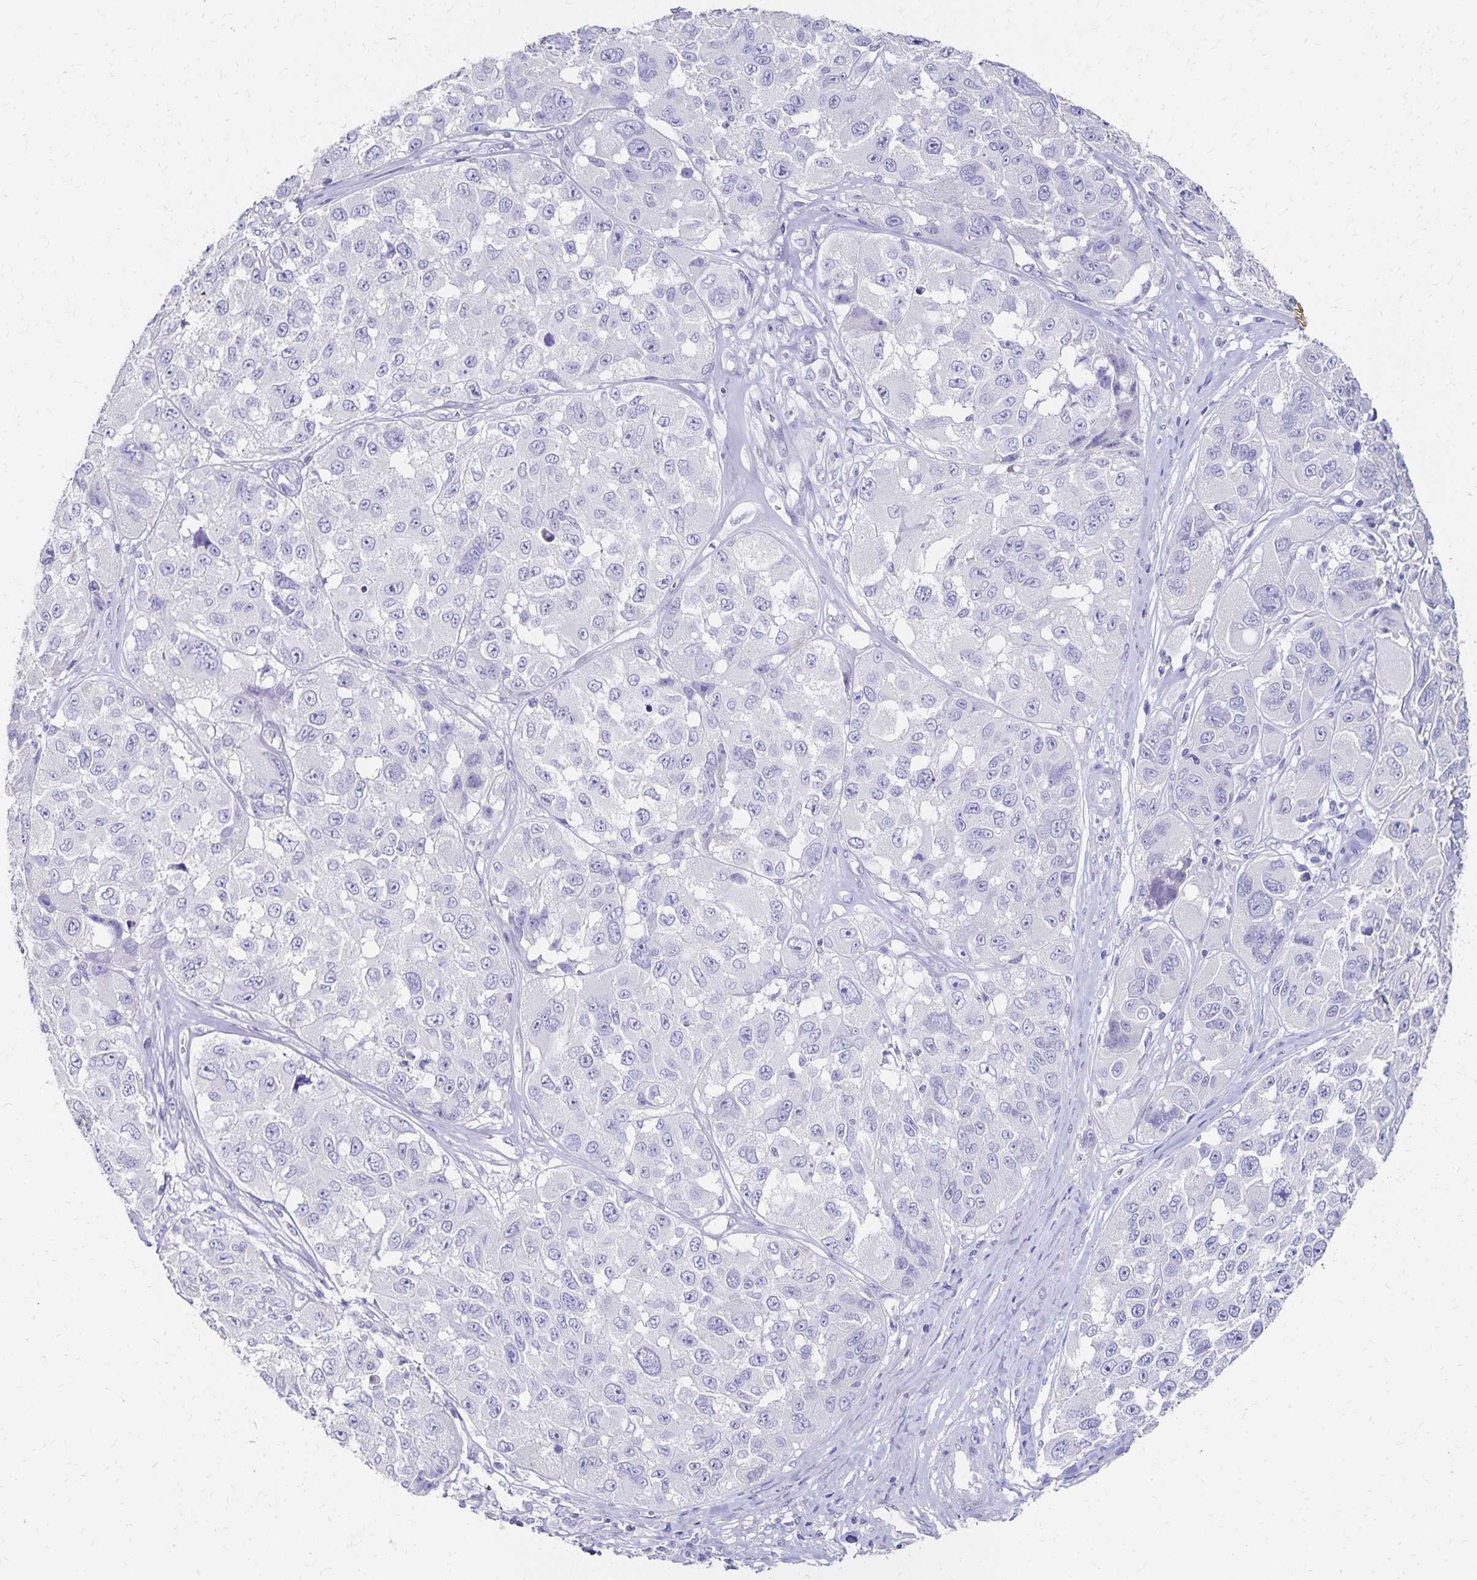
{"staining": {"intensity": "negative", "quantity": "none", "location": "none"}, "tissue": "melanoma", "cell_type": "Tumor cells", "image_type": "cancer", "snomed": [{"axis": "morphology", "description": "Malignant melanoma, NOS"}, {"axis": "topography", "description": "Skin"}], "caption": "Malignant melanoma was stained to show a protein in brown. There is no significant staining in tumor cells. (DAB (3,3'-diaminobenzidine) immunohistochemistry with hematoxylin counter stain).", "gene": "DYNLT4", "patient": {"sex": "female", "age": 66}}